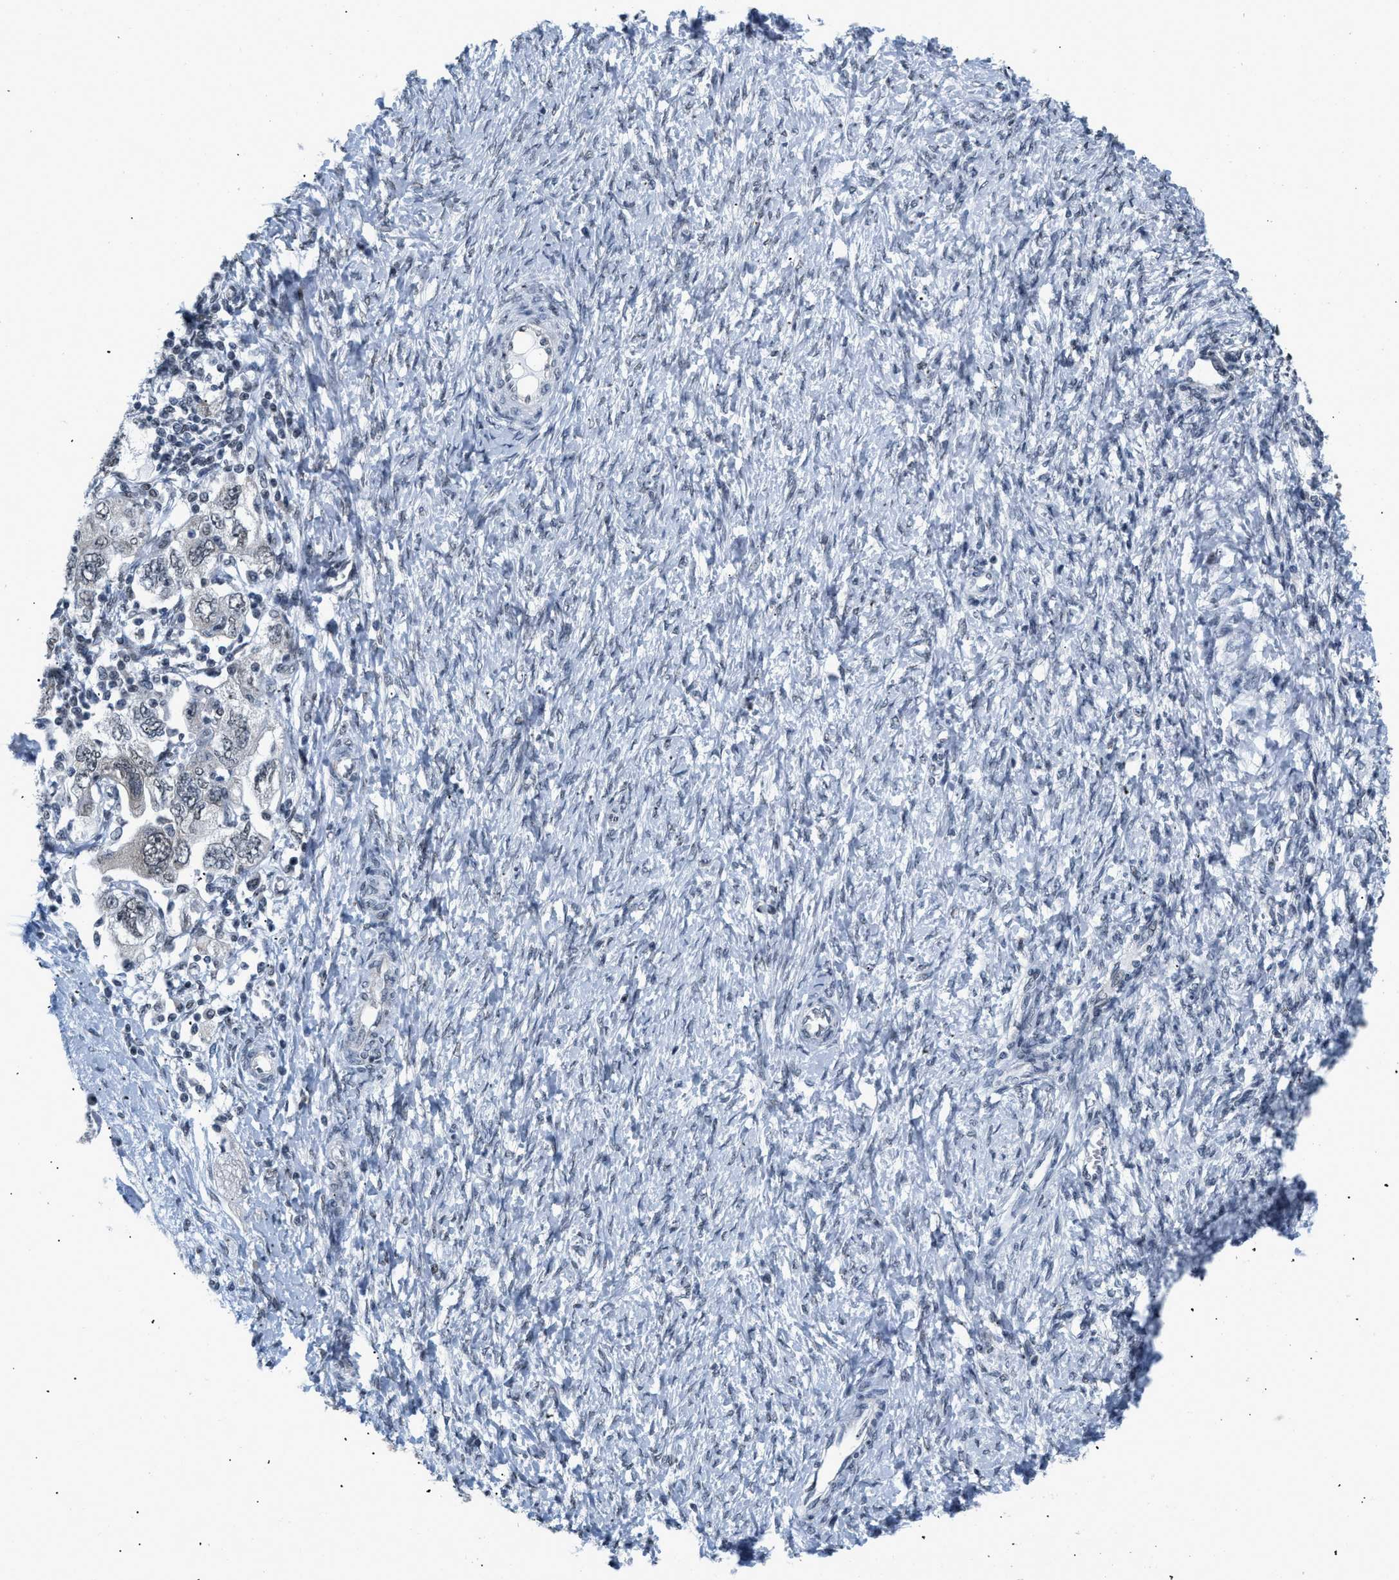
{"staining": {"intensity": "negative", "quantity": "none", "location": "none"}, "tissue": "ovarian cancer", "cell_type": "Tumor cells", "image_type": "cancer", "snomed": [{"axis": "morphology", "description": "Carcinoma, NOS"}, {"axis": "morphology", "description": "Cystadenocarcinoma, serous, NOS"}, {"axis": "topography", "description": "Ovary"}], "caption": "IHC of human ovarian cancer (serous cystadenocarcinoma) demonstrates no expression in tumor cells.", "gene": "RAF1", "patient": {"sex": "female", "age": 69}}